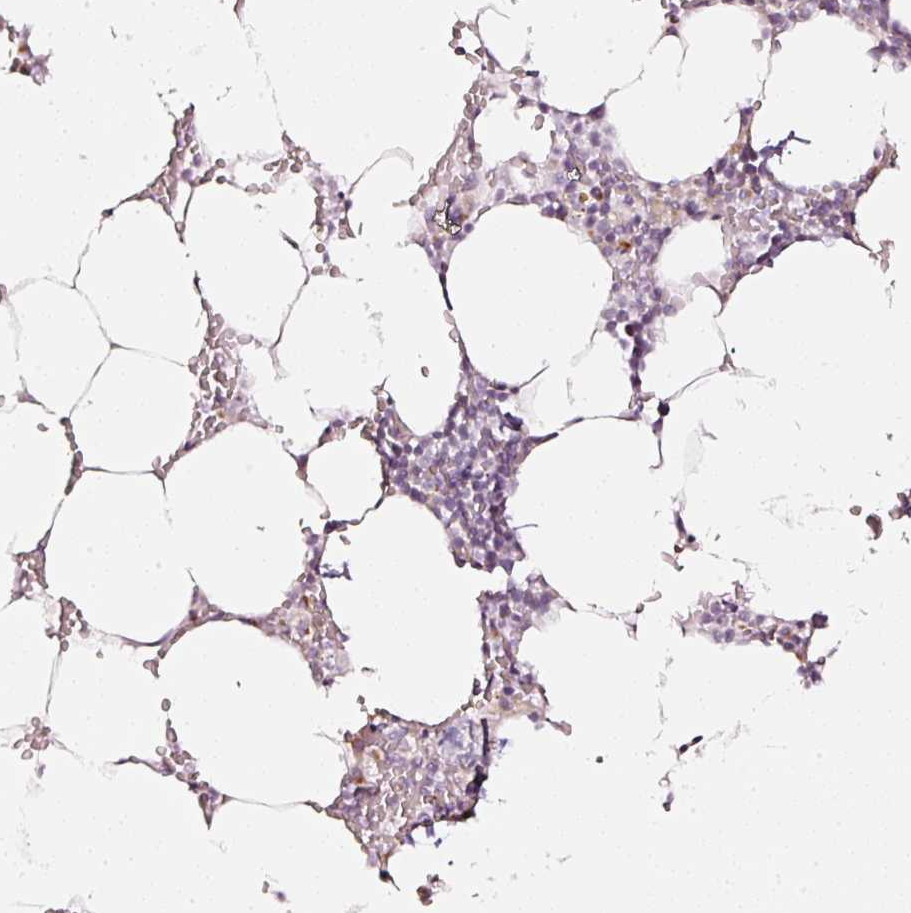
{"staining": {"intensity": "negative", "quantity": "none", "location": "none"}, "tissue": "bone marrow", "cell_type": "Hematopoietic cells", "image_type": "normal", "snomed": [{"axis": "morphology", "description": "Normal tissue, NOS"}, {"axis": "topography", "description": "Bone marrow"}], "caption": "High power microscopy image of an immunohistochemistry image of normal bone marrow, revealing no significant expression in hematopoietic cells.", "gene": "SDF4", "patient": {"sex": "male", "age": 70}}